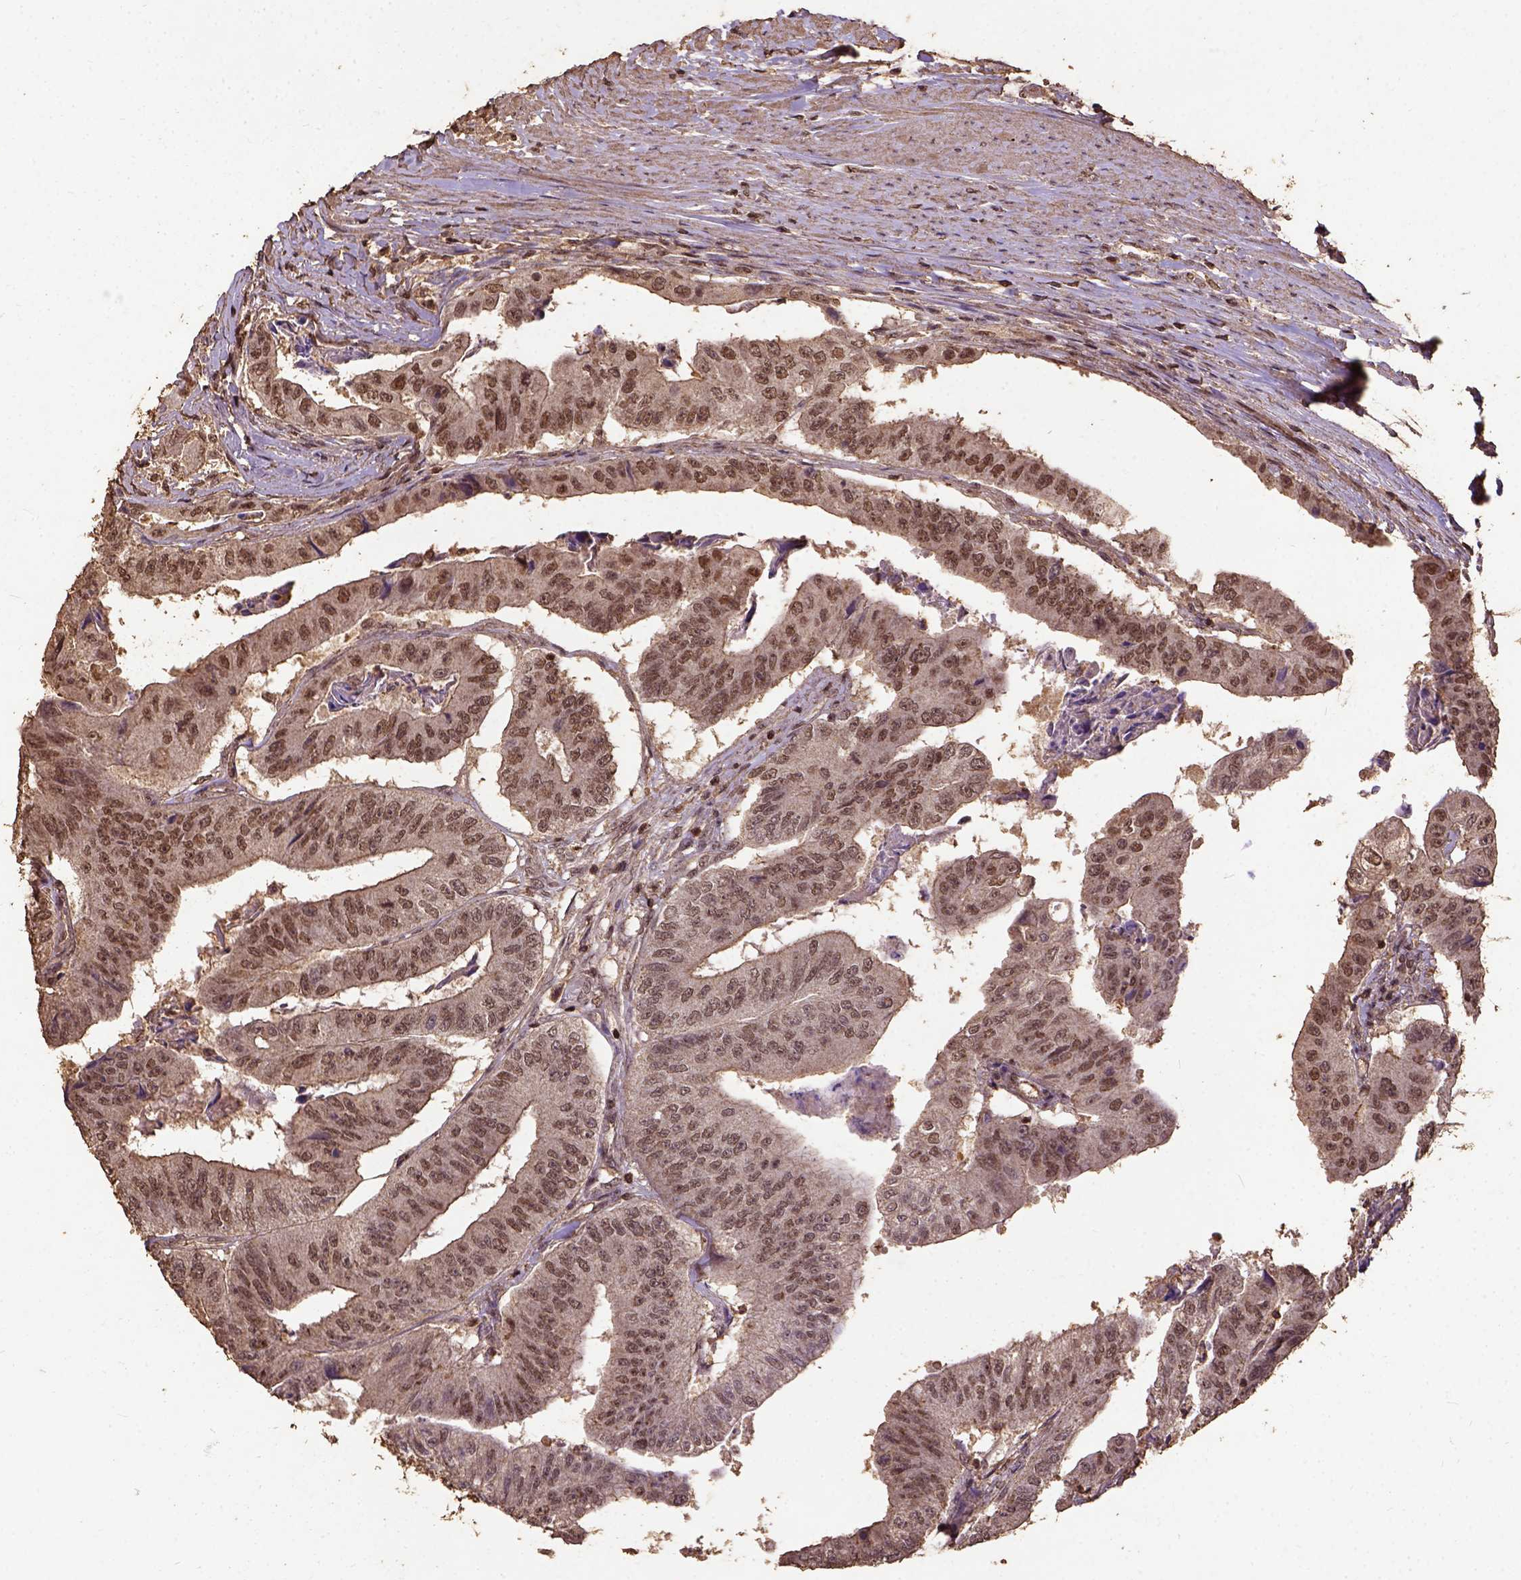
{"staining": {"intensity": "moderate", "quantity": ">75%", "location": "nuclear"}, "tissue": "colorectal cancer", "cell_type": "Tumor cells", "image_type": "cancer", "snomed": [{"axis": "morphology", "description": "Adenocarcinoma, NOS"}, {"axis": "topography", "description": "Colon"}], "caption": "Protein expression analysis of human colorectal cancer reveals moderate nuclear expression in approximately >75% of tumor cells. The staining is performed using DAB (3,3'-diaminobenzidine) brown chromogen to label protein expression. The nuclei are counter-stained blue using hematoxylin.", "gene": "NACC1", "patient": {"sex": "female", "age": 67}}